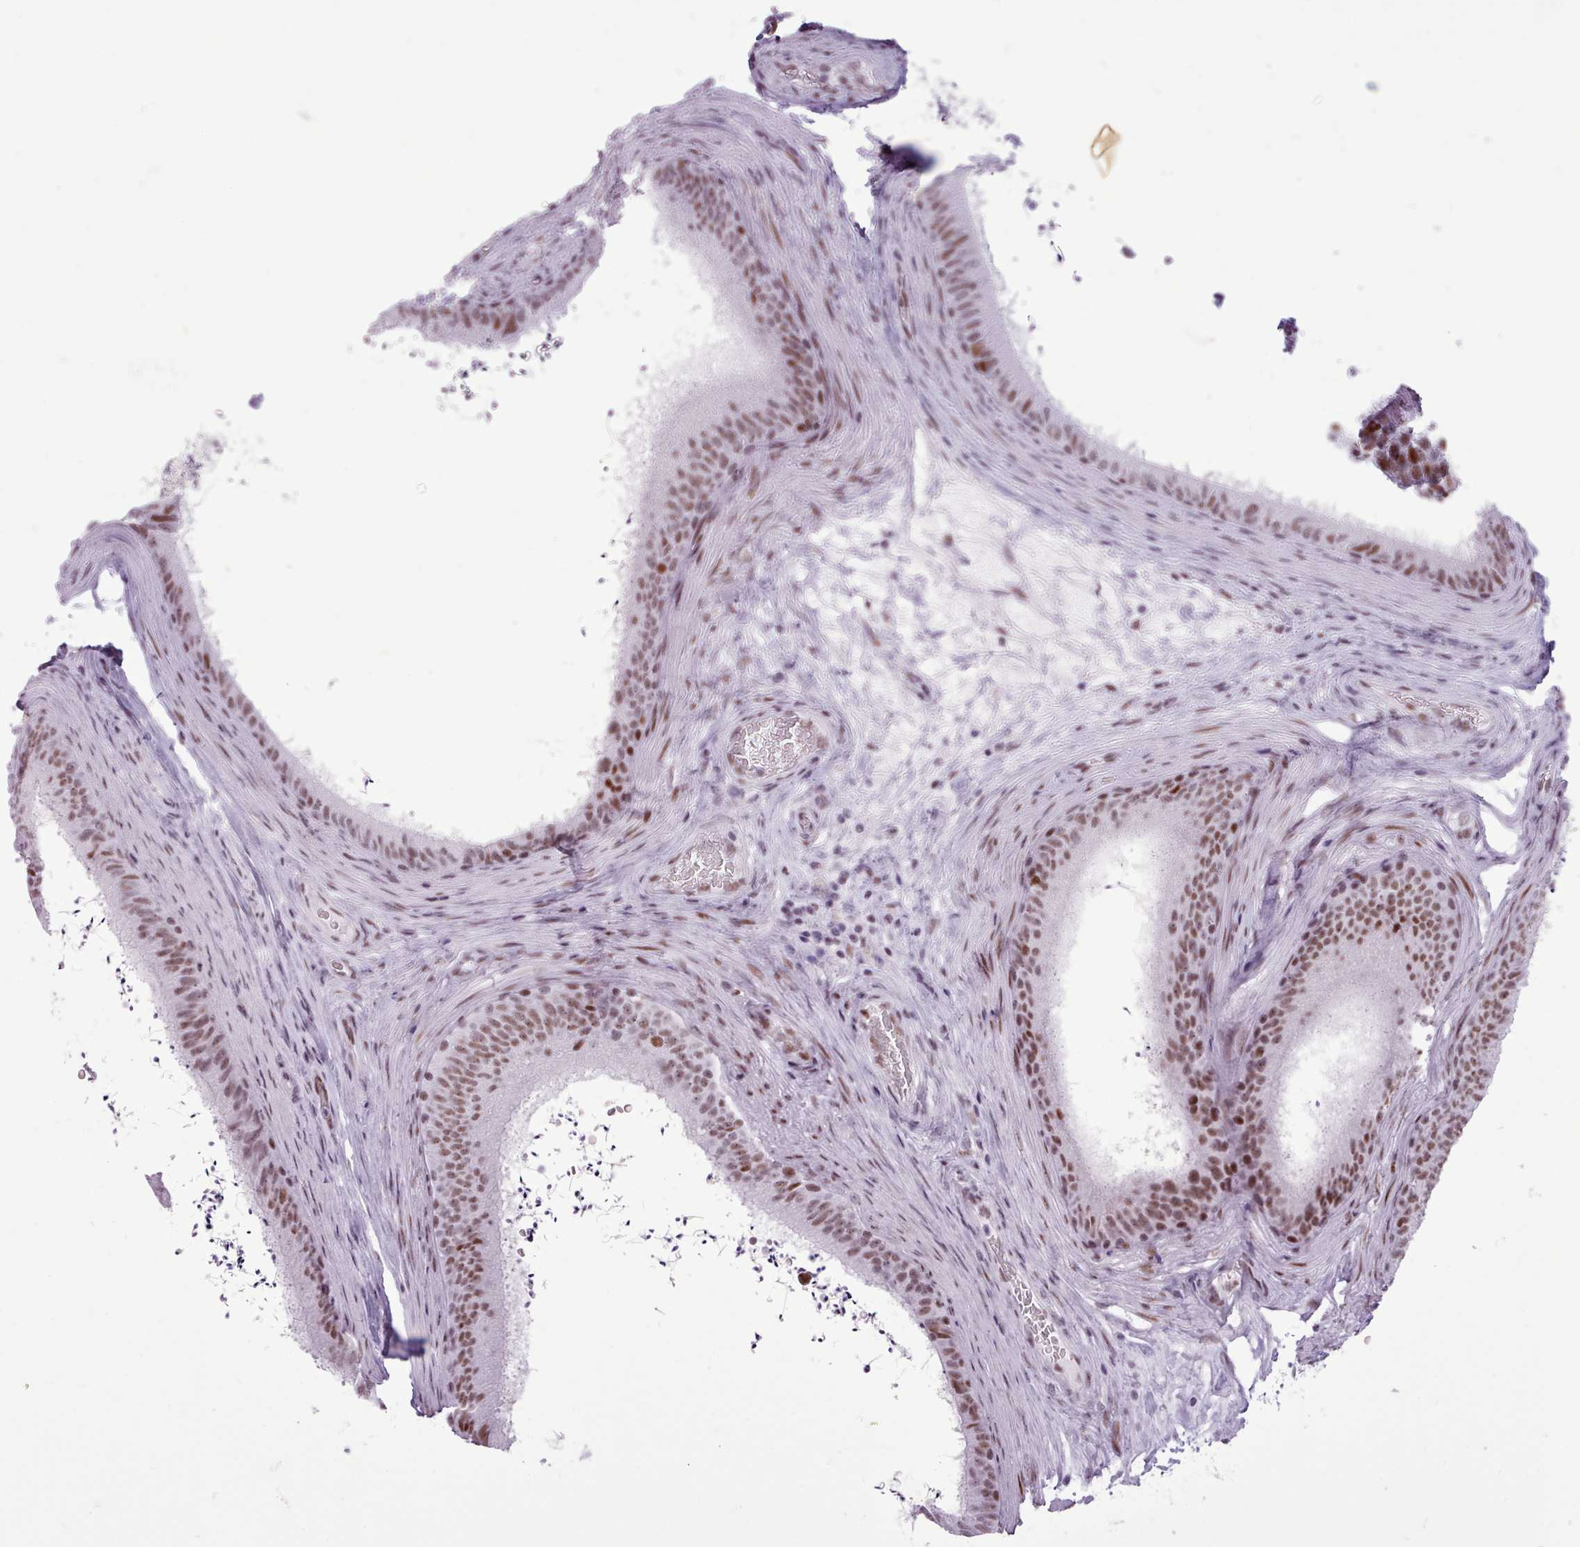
{"staining": {"intensity": "moderate", "quantity": ">75%", "location": "nuclear"}, "tissue": "epididymis", "cell_type": "Glandular cells", "image_type": "normal", "snomed": [{"axis": "morphology", "description": "Normal tissue, NOS"}, {"axis": "topography", "description": "Testis"}, {"axis": "topography", "description": "Epididymis"}], "caption": "A medium amount of moderate nuclear staining is identified in about >75% of glandular cells in benign epididymis.", "gene": "SRSF4", "patient": {"sex": "male", "age": 41}}